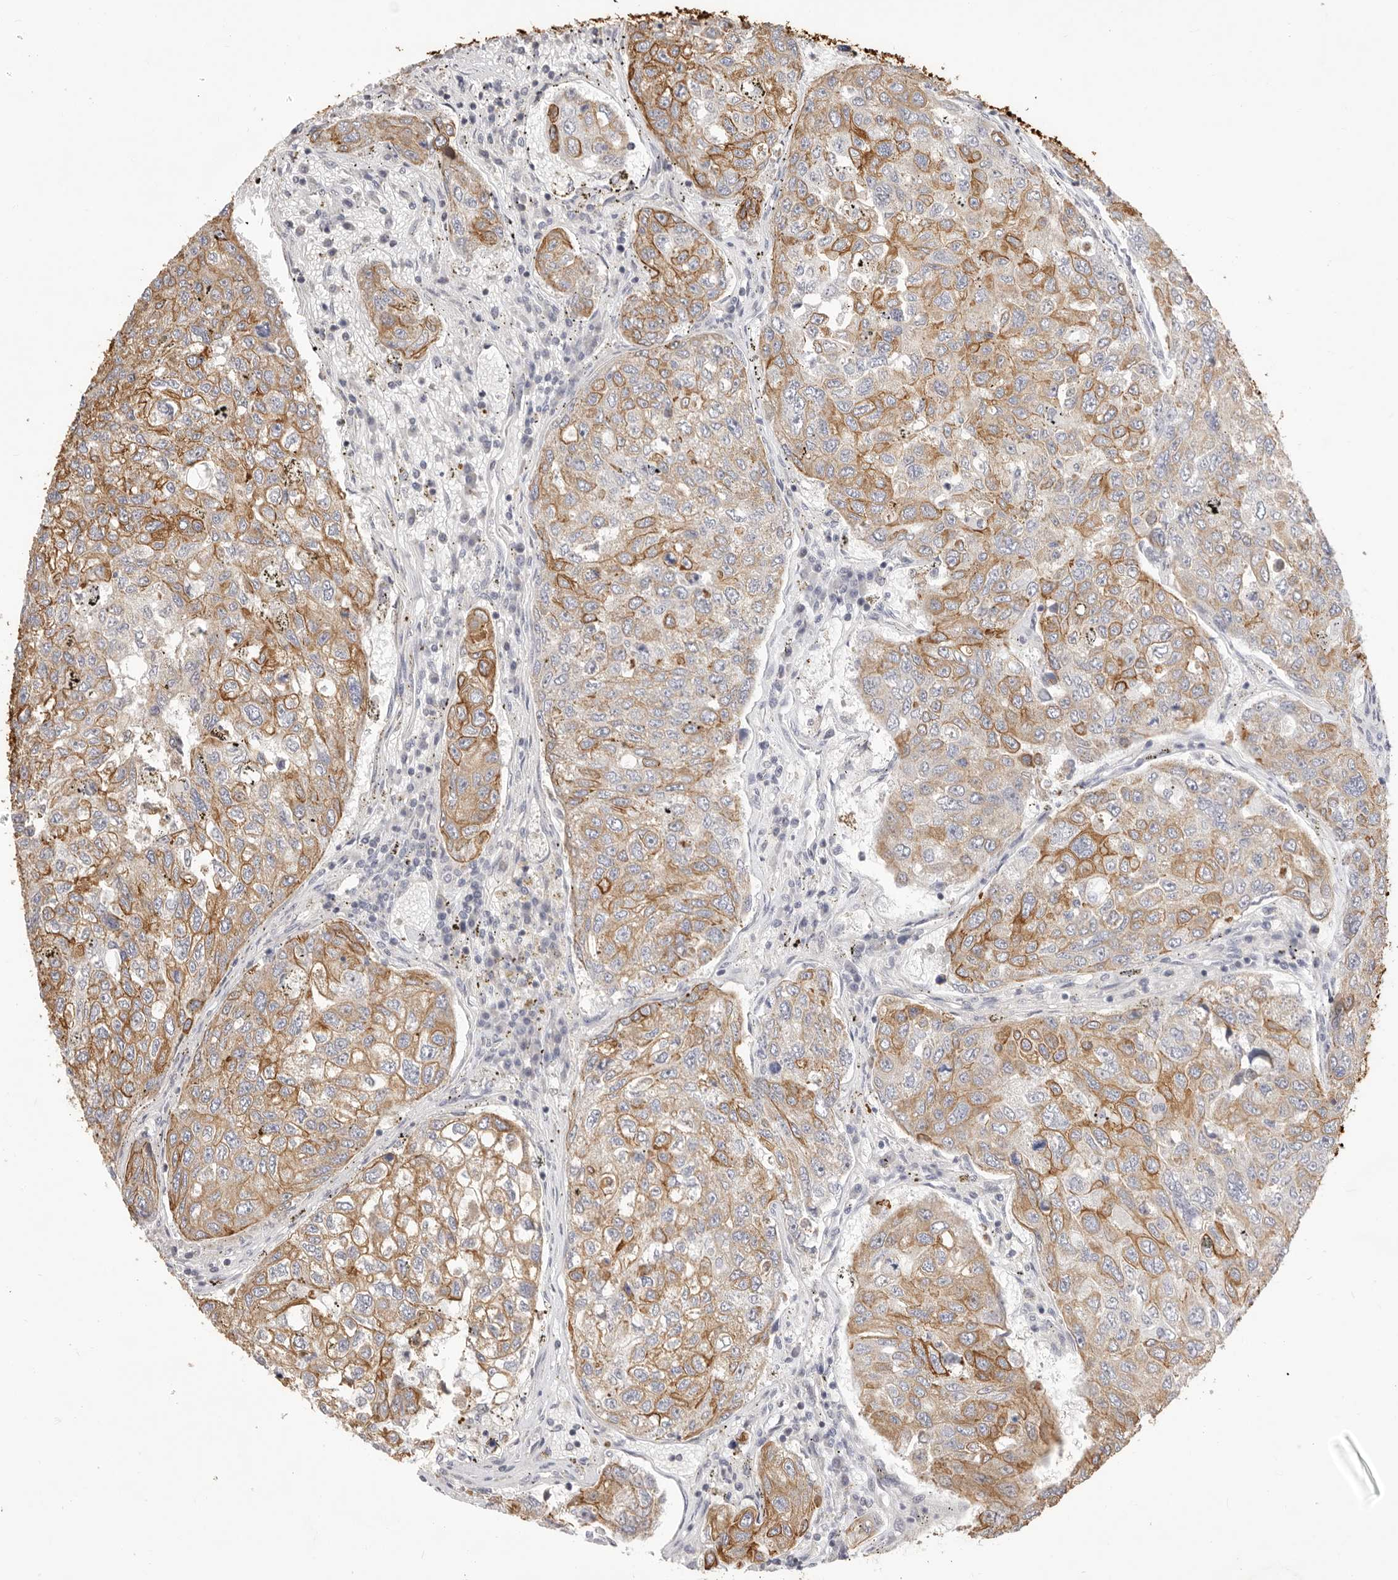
{"staining": {"intensity": "moderate", "quantity": ">75%", "location": "cytoplasmic/membranous"}, "tissue": "urothelial cancer", "cell_type": "Tumor cells", "image_type": "cancer", "snomed": [{"axis": "morphology", "description": "Urothelial carcinoma, High grade"}, {"axis": "topography", "description": "Lymph node"}, {"axis": "topography", "description": "Urinary bladder"}], "caption": "Immunohistochemistry (IHC) micrograph of human urothelial cancer stained for a protein (brown), which demonstrates medium levels of moderate cytoplasmic/membranous positivity in about >75% of tumor cells.", "gene": "USH1C", "patient": {"sex": "male", "age": 51}}